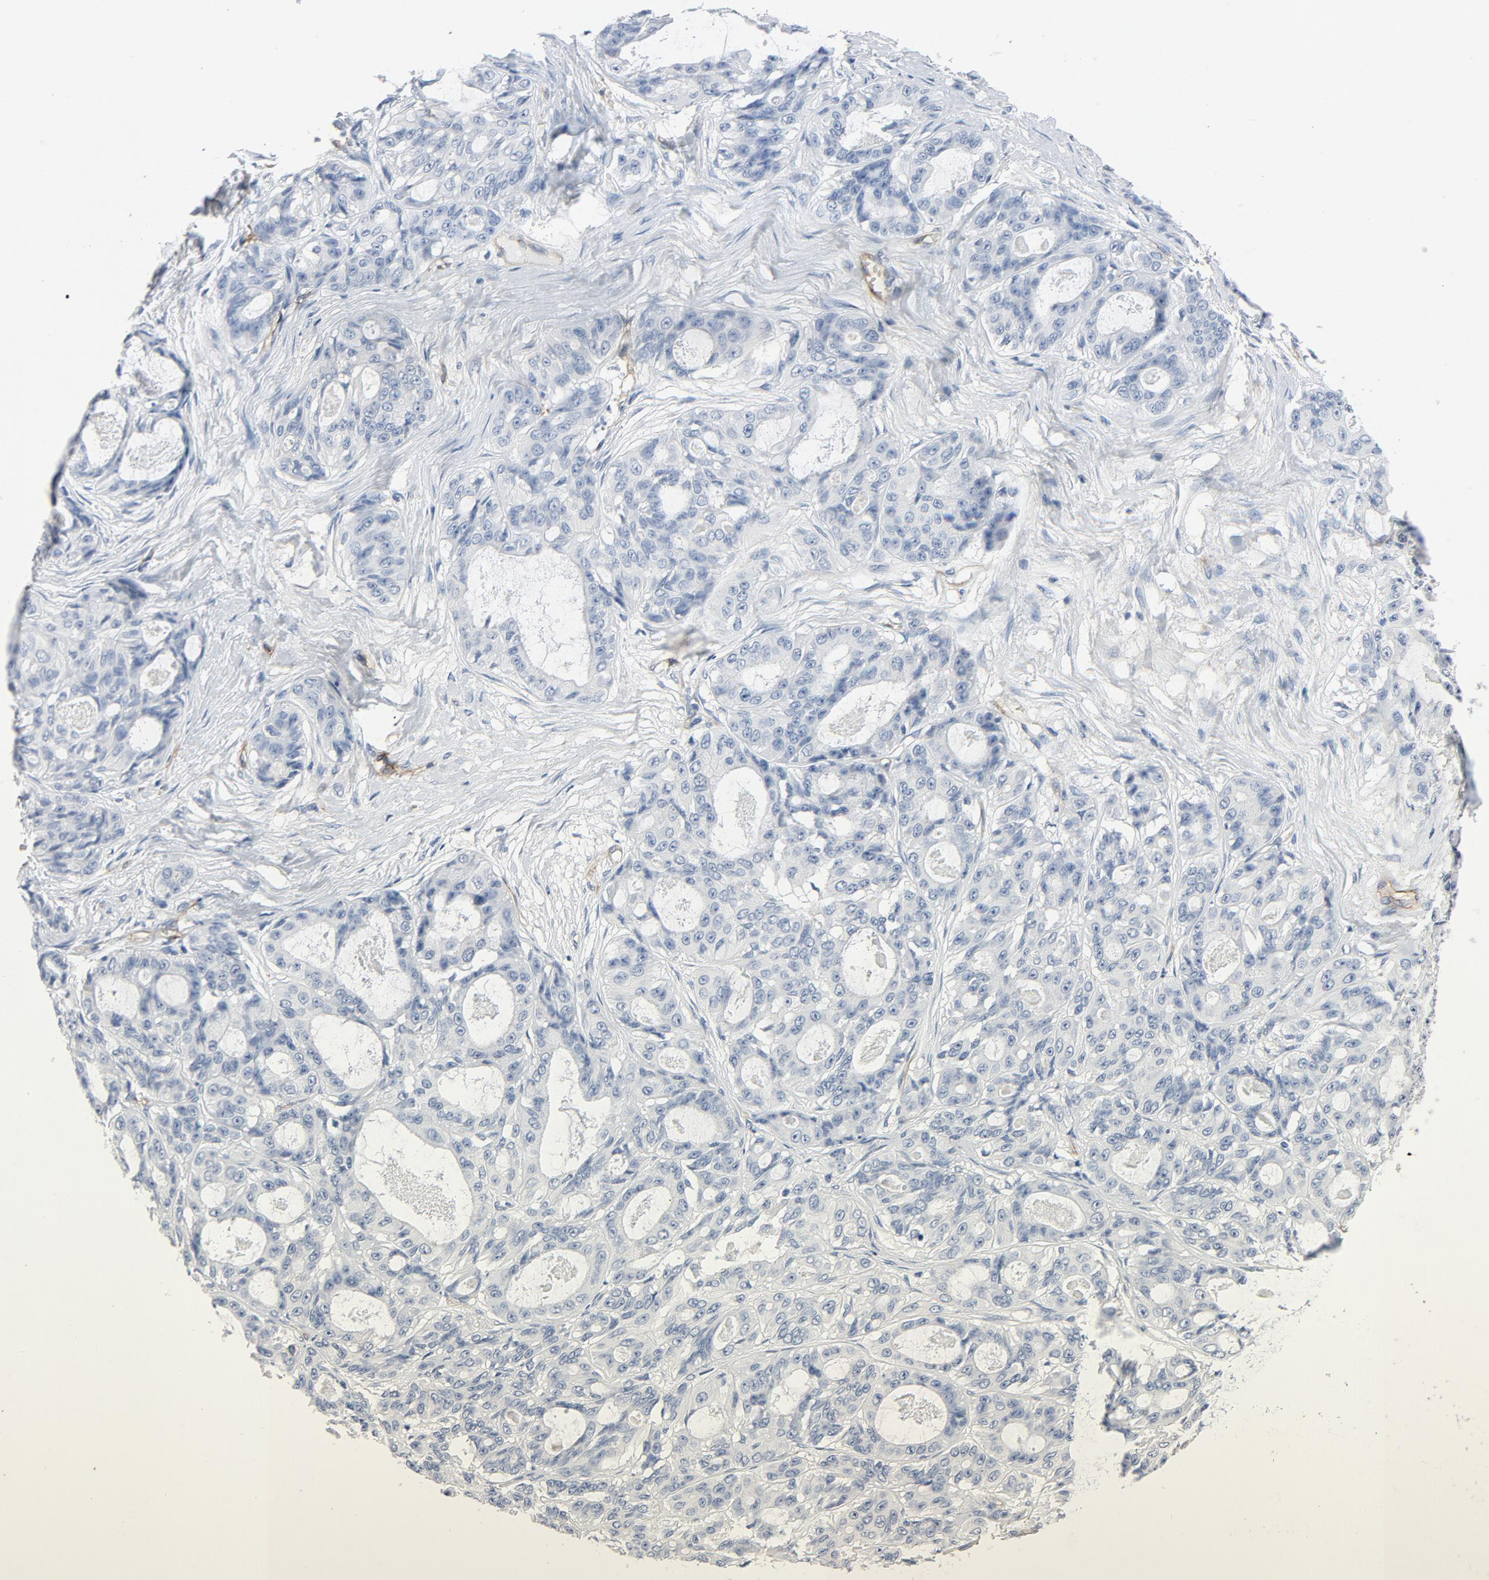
{"staining": {"intensity": "negative", "quantity": "none", "location": "none"}, "tissue": "ovarian cancer", "cell_type": "Tumor cells", "image_type": "cancer", "snomed": [{"axis": "morphology", "description": "Carcinoma, endometroid"}, {"axis": "topography", "description": "Ovary"}], "caption": "Immunohistochemistry histopathology image of human ovarian cancer stained for a protein (brown), which demonstrates no positivity in tumor cells.", "gene": "KDR", "patient": {"sex": "female", "age": 61}}